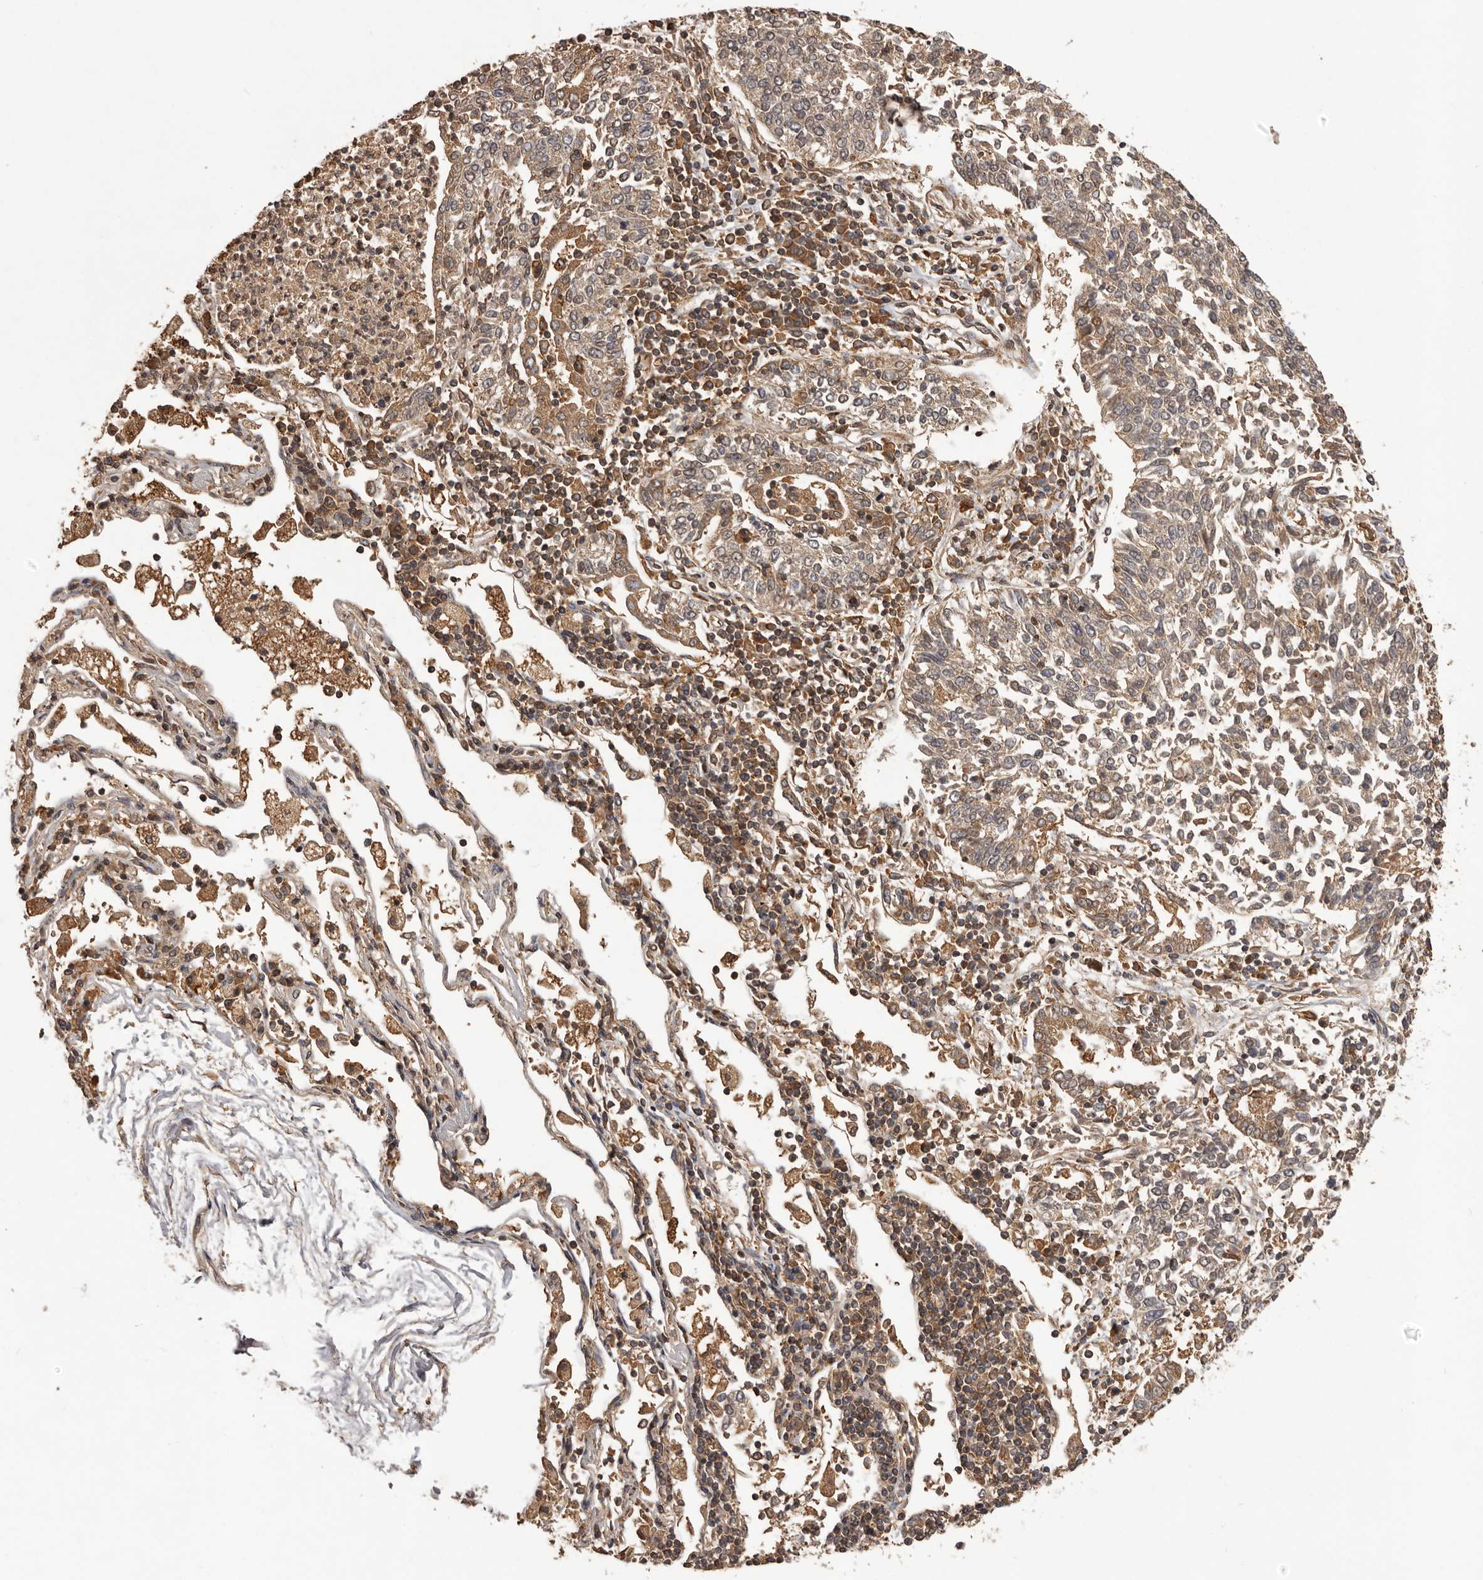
{"staining": {"intensity": "weak", "quantity": ">75%", "location": "cytoplasmic/membranous"}, "tissue": "lung cancer", "cell_type": "Tumor cells", "image_type": "cancer", "snomed": [{"axis": "morphology", "description": "Normal tissue, NOS"}, {"axis": "morphology", "description": "Squamous cell carcinoma, NOS"}, {"axis": "topography", "description": "Cartilage tissue"}, {"axis": "topography", "description": "Lung"}, {"axis": "topography", "description": "Peripheral nerve tissue"}], "caption": "This micrograph shows IHC staining of human lung squamous cell carcinoma, with low weak cytoplasmic/membranous staining in approximately >75% of tumor cells.", "gene": "SLC22A3", "patient": {"sex": "female", "age": 49}}